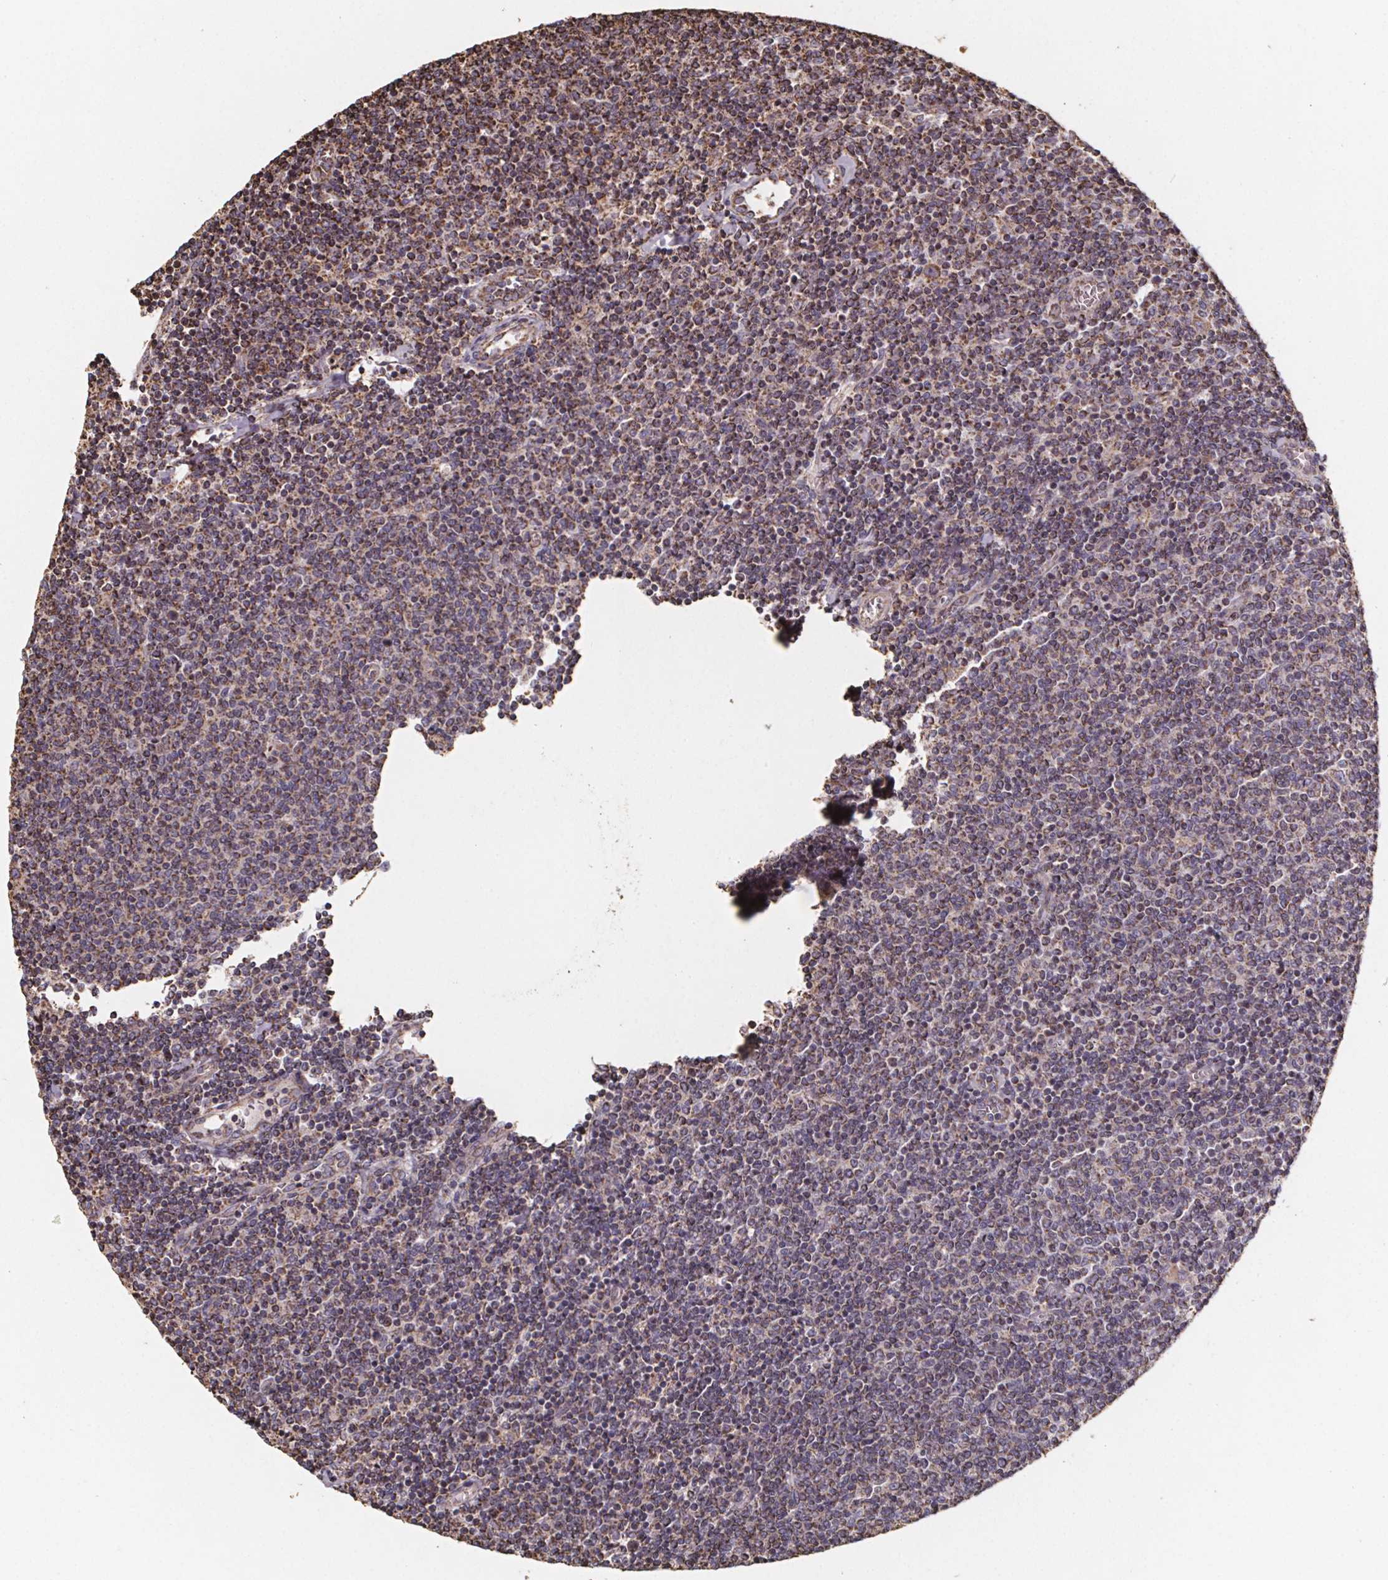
{"staining": {"intensity": "moderate", "quantity": ">75%", "location": "cytoplasmic/membranous"}, "tissue": "lymphoma", "cell_type": "Tumor cells", "image_type": "cancer", "snomed": [{"axis": "morphology", "description": "Malignant lymphoma, non-Hodgkin's type, Low grade"}, {"axis": "topography", "description": "Lymph node"}], "caption": "A medium amount of moderate cytoplasmic/membranous expression is appreciated in approximately >75% of tumor cells in lymphoma tissue. (DAB (3,3'-diaminobenzidine) IHC with brightfield microscopy, high magnification).", "gene": "SLC35D2", "patient": {"sex": "male", "age": 52}}